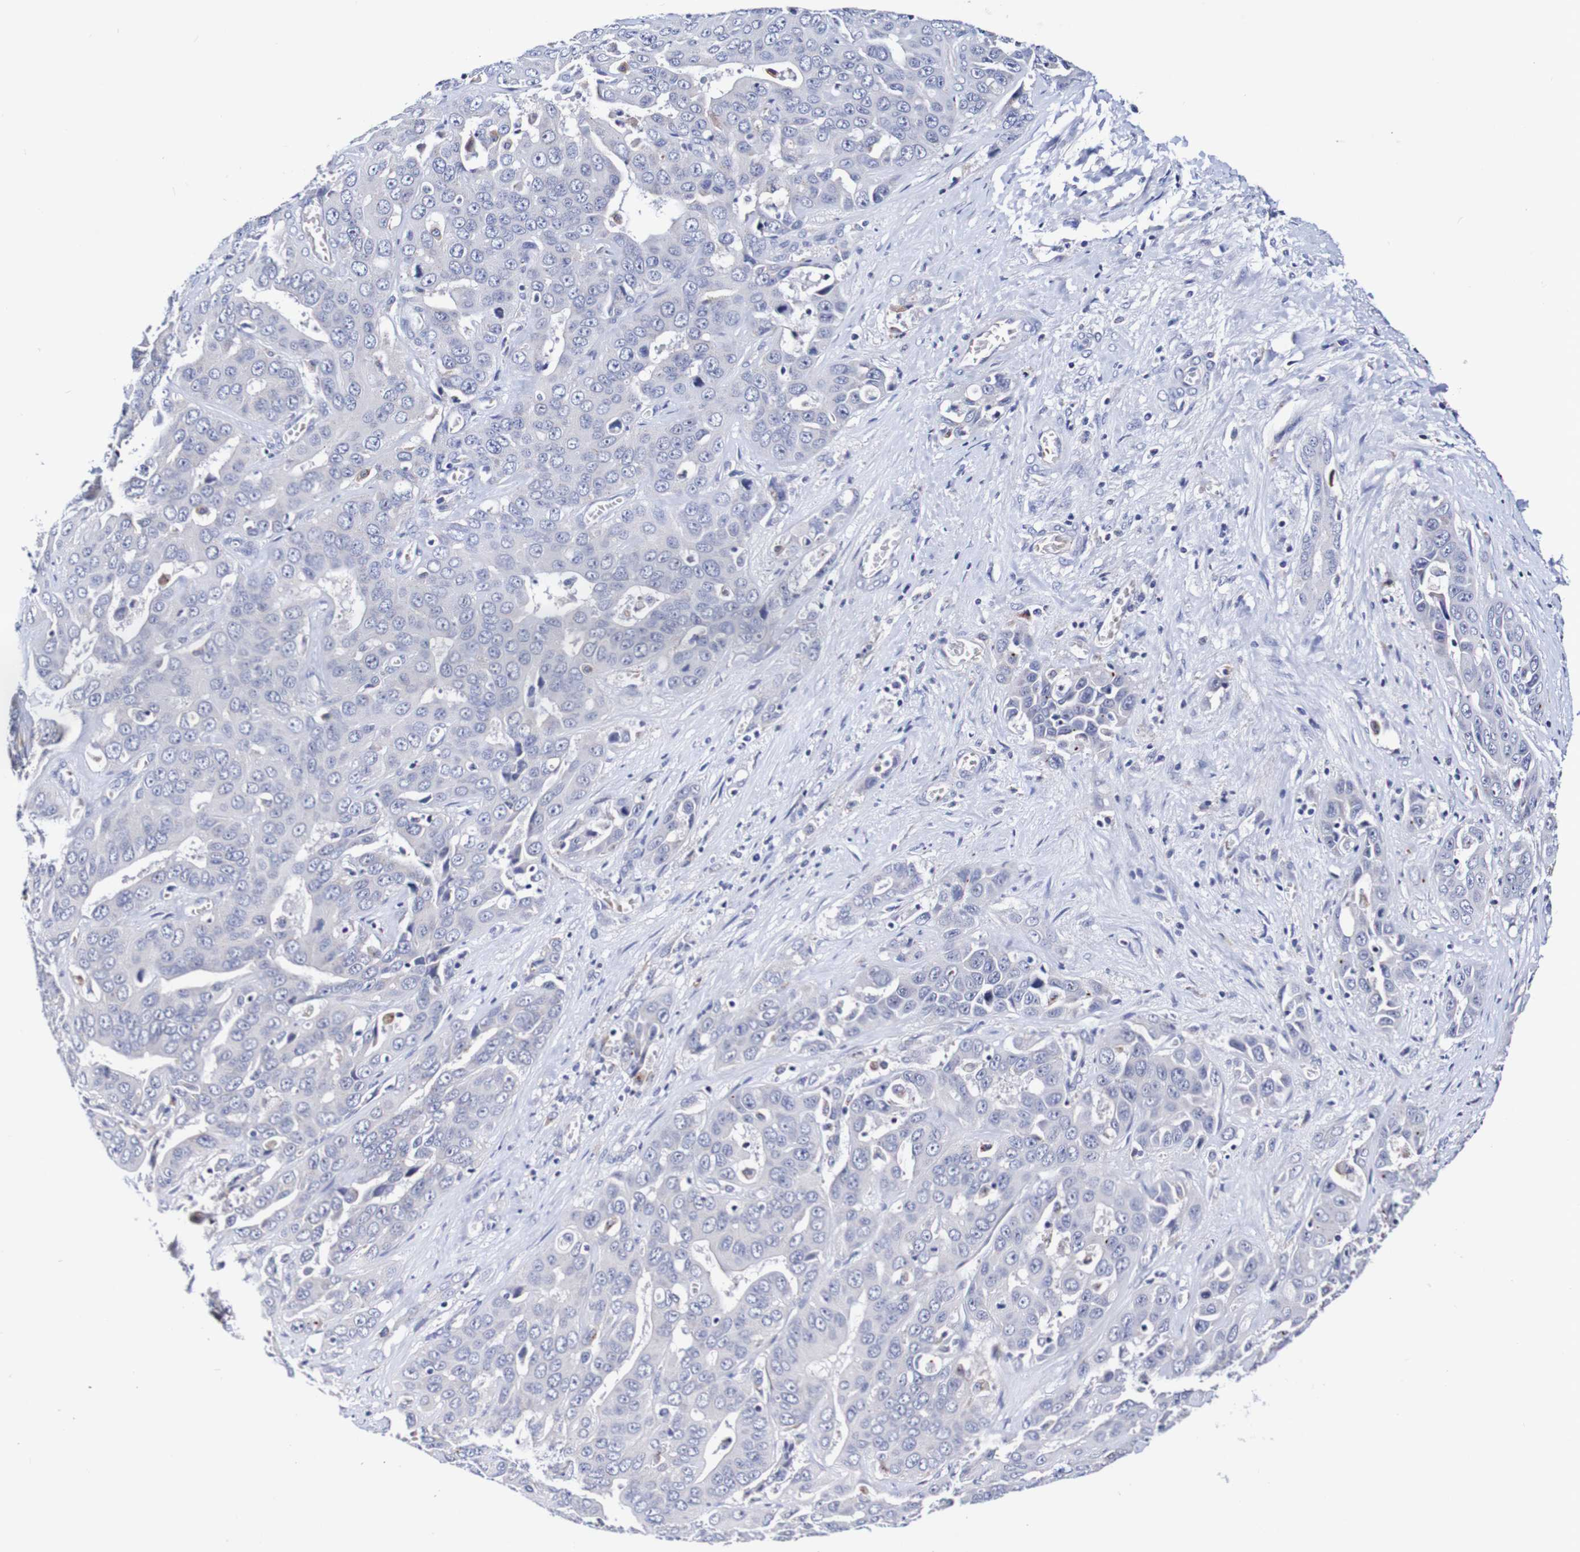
{"staining": {"intensity": "negative", "quantity": "none", "location": "none"}, "tissue": "liver cancer", "cell_type": "Tumor cells", "image_type": "cancer", "snomed": [{"axis": "morphology", "description": "Cholangiocarcinoma"}, {"axis": "topography", "description": "Liver"}], "caption": "An IHC micrograph of liver cancer (cholangiocarcinoma) is shown. There is no staining in tumor cells of liver cancer (cholangiocarcinoma).", "gene": "SEZ6", "patient": {"sex": "female", "age": 52}}